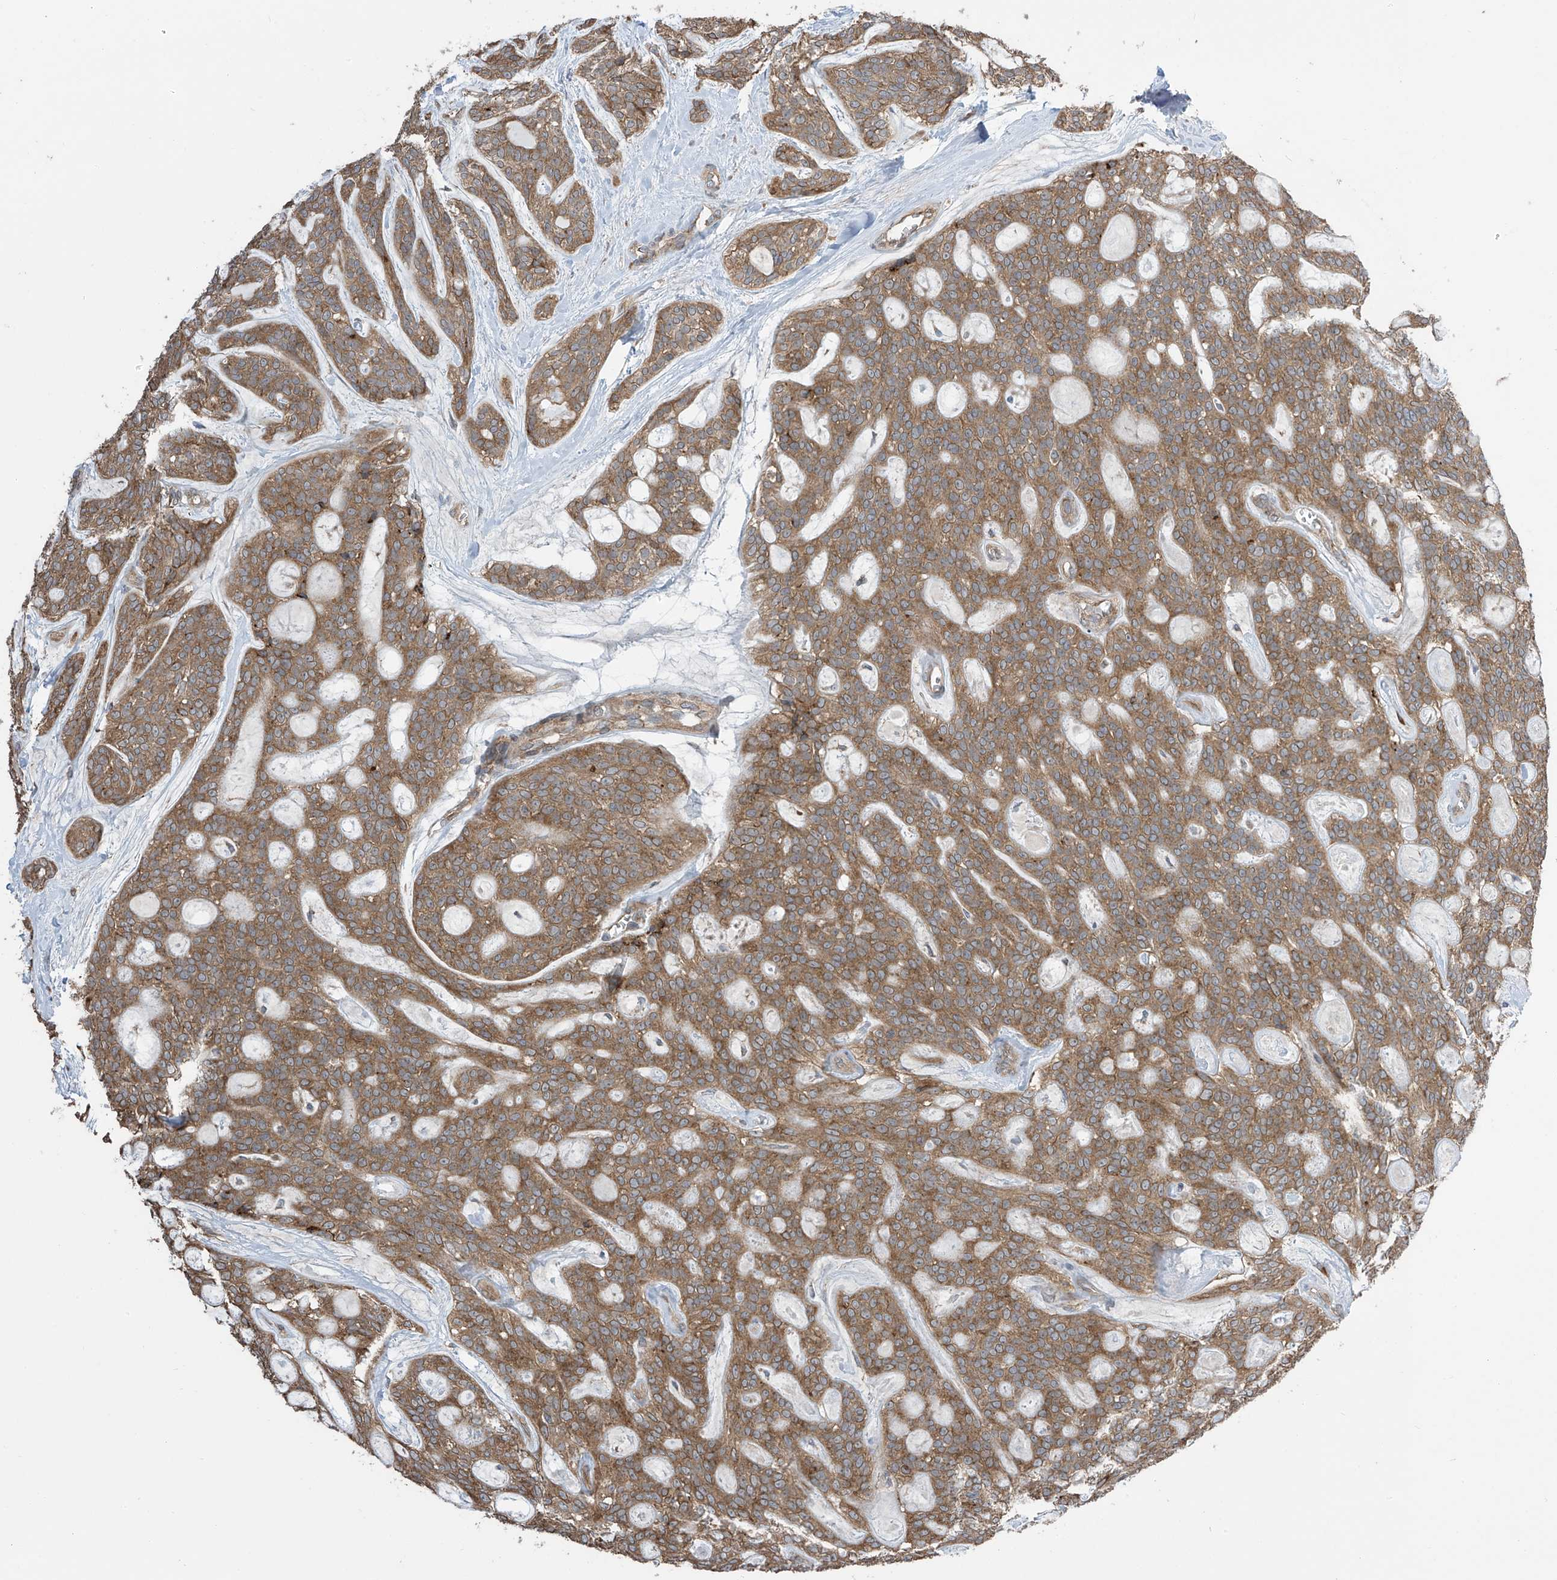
{"staining": {"intensity": "moderate", "quantity": ">75%", "location": "cytoplasmic/membranous"}, "tissue": "head and neck cancer", "cell_type": "Tumor cells", "image_type": "cancer", "snomed": [{"axis": "morphology", "description": "Adenocarcinoma, NOS"}, {"axis": "topography", "description": "Head-Neck"}], "caption": "Immunohistochemistry (IHC) of head and neck cancer exhibits medium levels of moderate cytoplasmic/membranous expression in about >75% of tumor cells. The staining is performed using DAB brown chromogen to label protein expression. The nuclei are counter-stained blue using hematoxylin.", "gene": "PNPT1", "patient": {"sex": "male", "age": 66}}